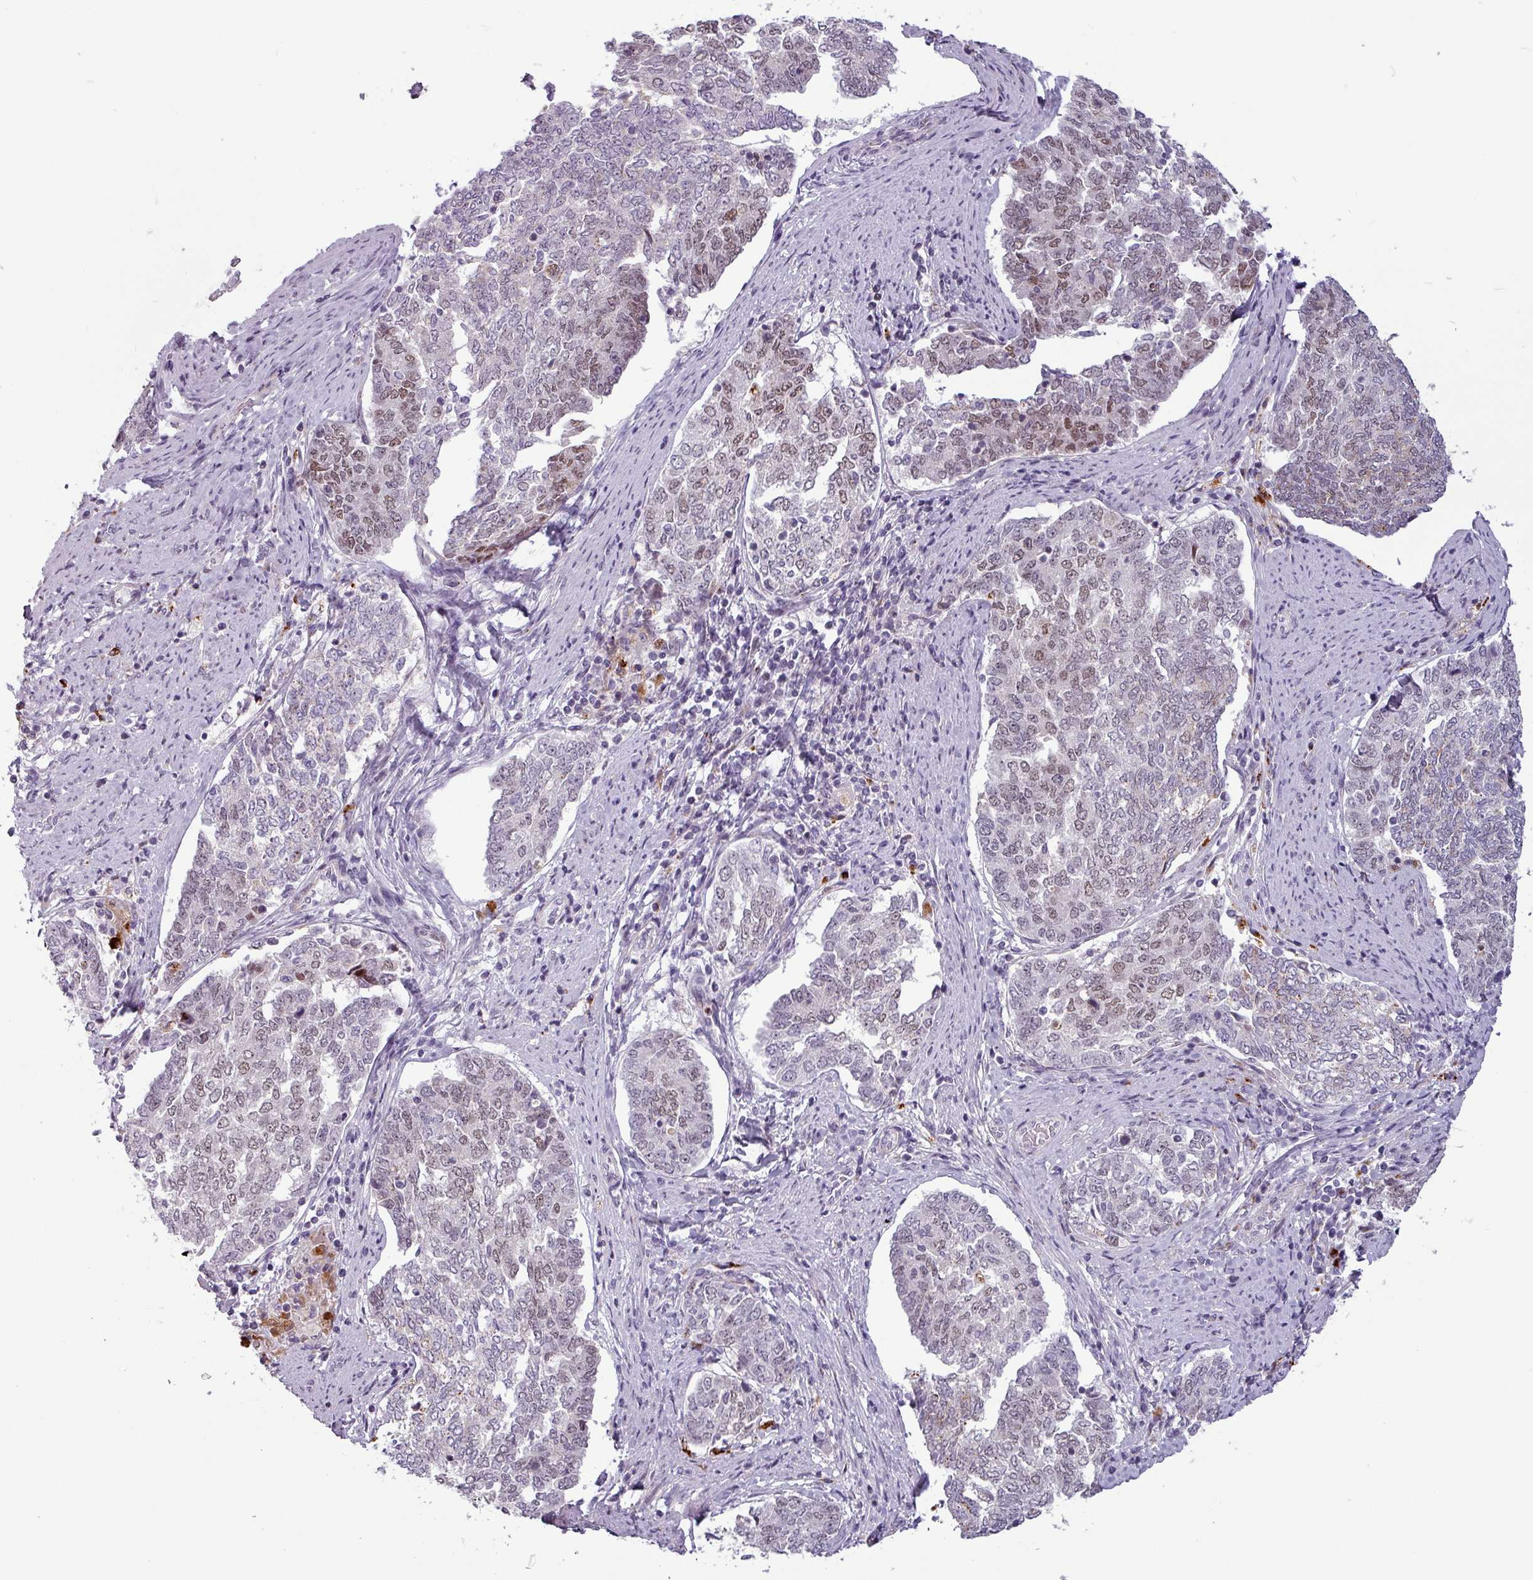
{"staining": {"intensity": "weak", "quantity": "<25%", "location": "nuclear"}, "tissue": "endometrial cancer", "cell_type": "Tumor cells", "image_type": "cancer", "snomed": [{"axis": "morphology", "description": "Adenocarcinoma, NOS"}, {"axis": "topography", "description": "Endometrium"}], "caption": "This is an IHC histopathology image of human endometrial cancer (adenocarcinoma). There is no expression in tumor cells.", "gene": "TMEFF1", "patient": {"sex": "female", "age": 80}}